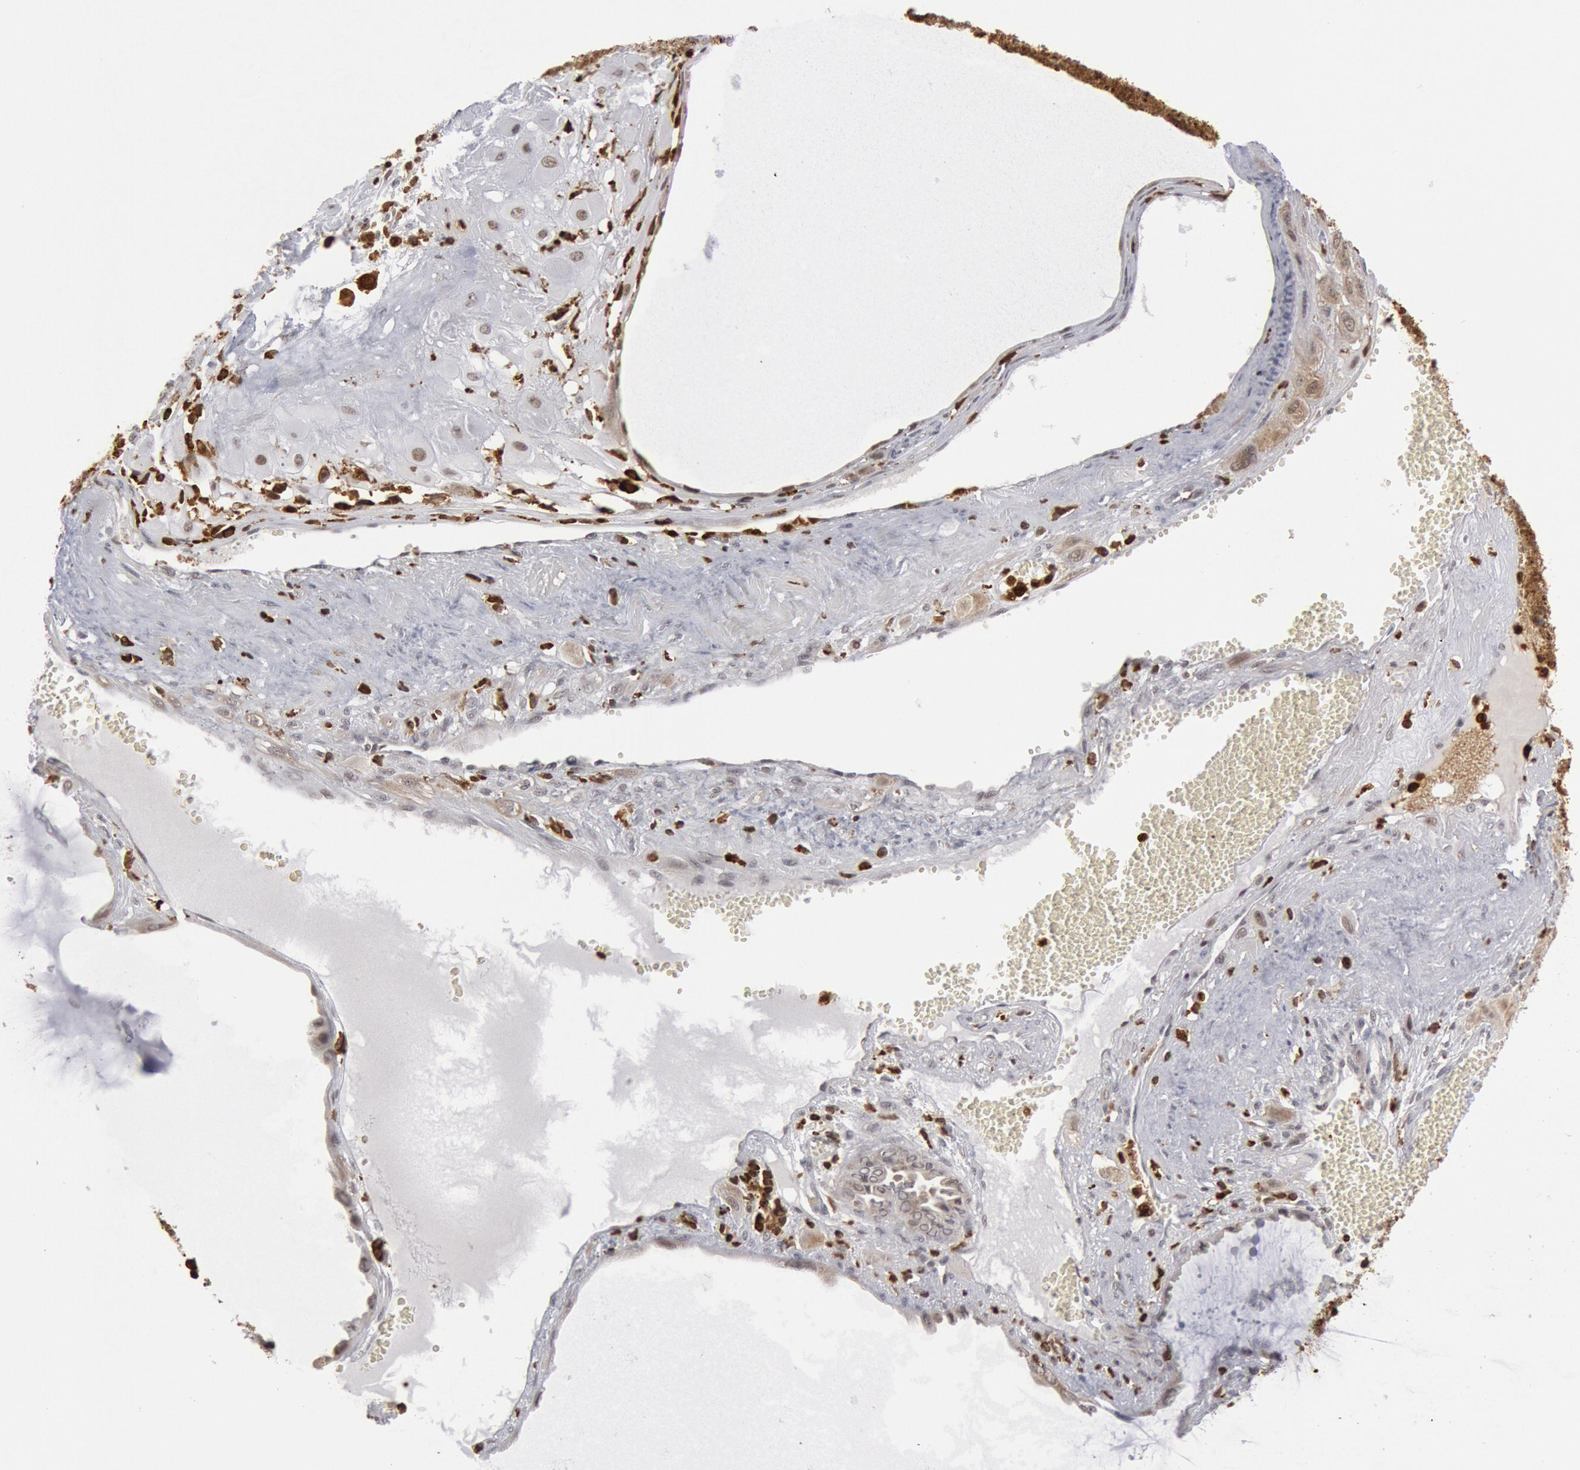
{"staining": {"intensity": "moderate", "quantity": "25%-75%", "location": "nuclear"}, "tissue": "cervical cancer", "cell_type": "Tumor cells", "image_type": "cancer", "snomed": [{"axis": "morphology", "description": "Squamous cell carcinoma, NOS"}, {"axis": "topography", "description": "Cervix"}], "caption": "IHC histopathology image of neoplastic tissue: human cervical cancer stained using immunohistochemistry (IHC) demonstrates medium levels of moderate protein expression localized specifically in the nuclear of tumor cells, appearing as a nuclear brown color.", "gene": "PTPN6", "patient": {"sex": "female", "age": 34}}